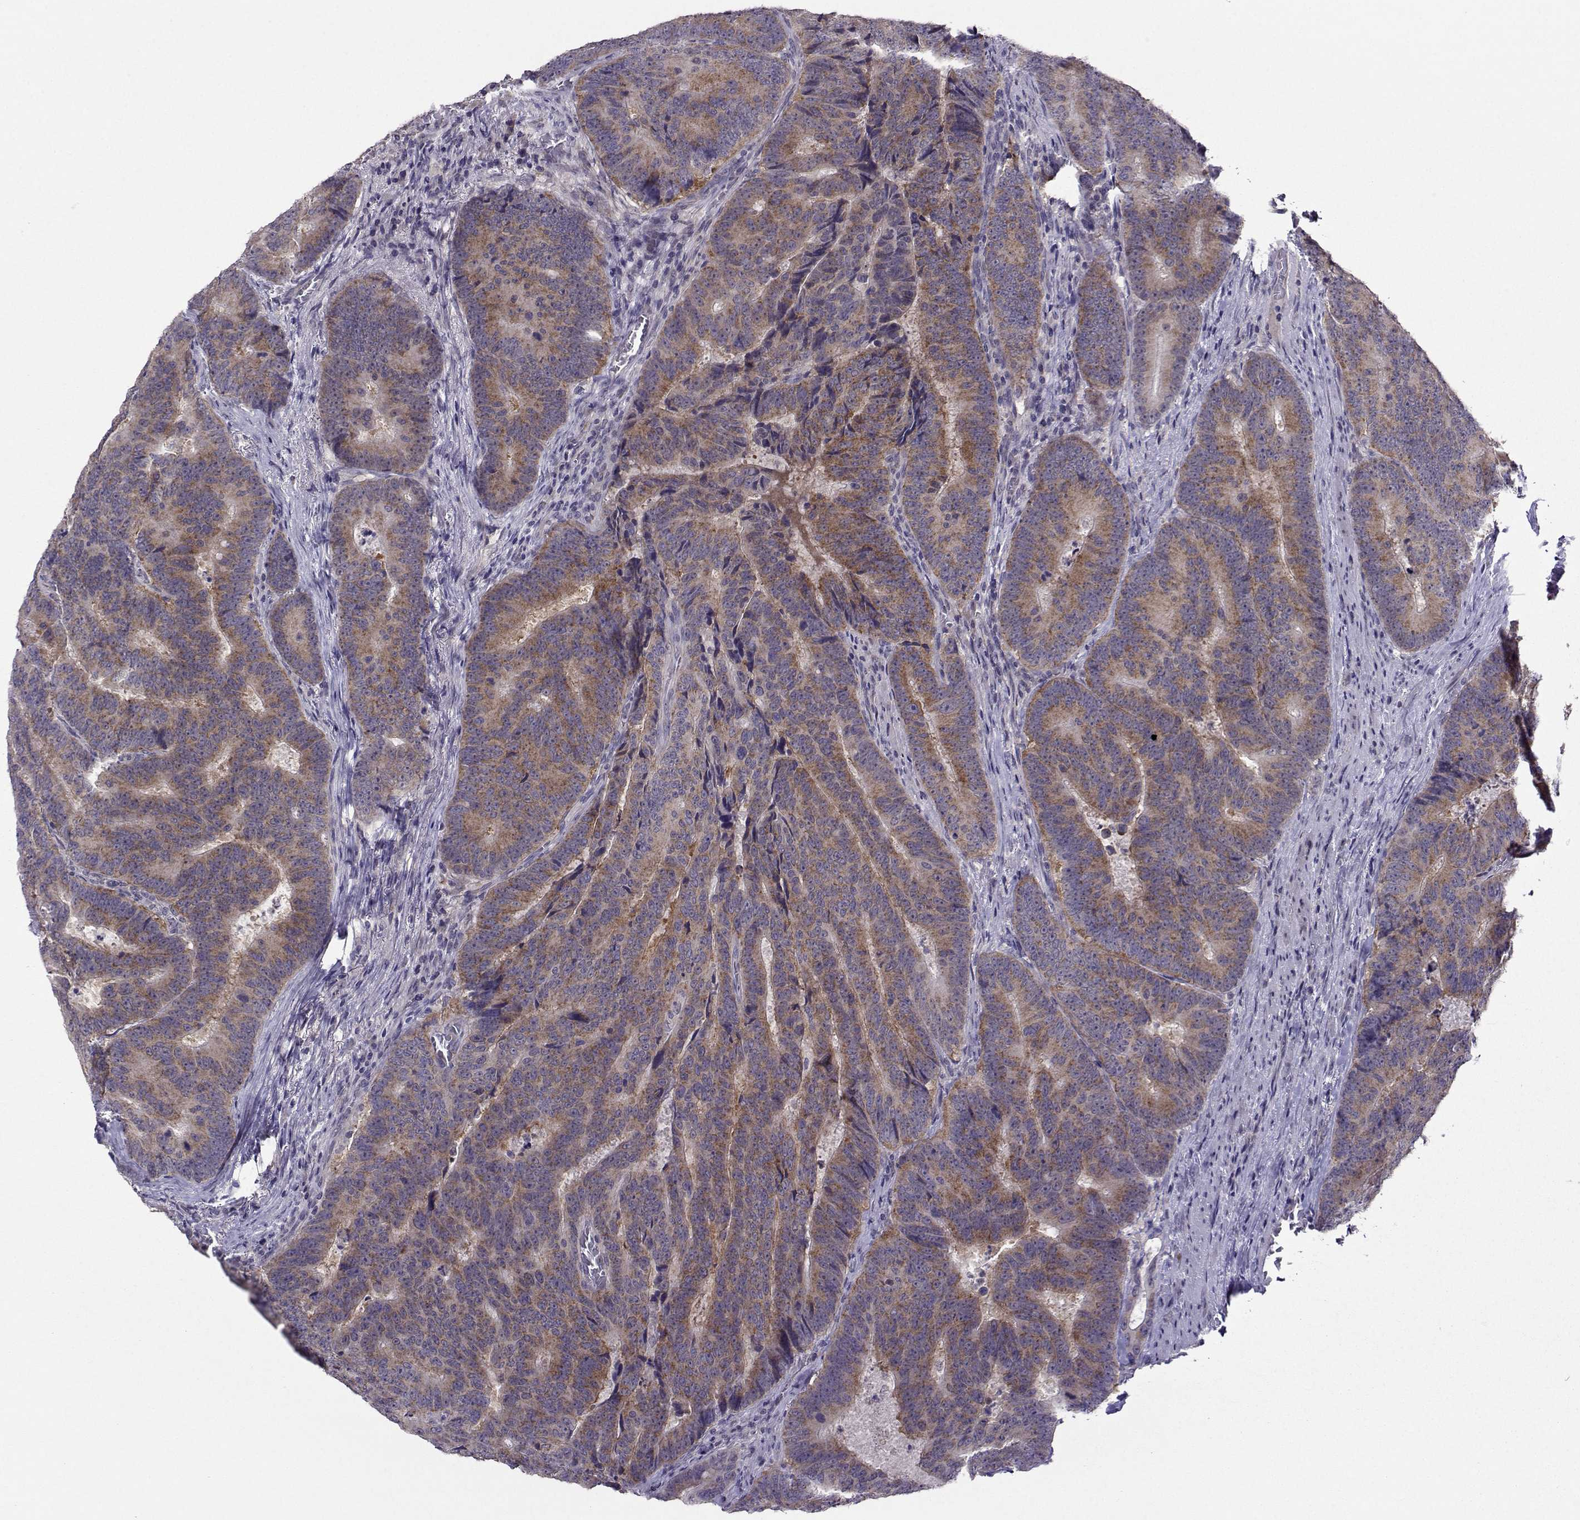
{"staining": {"intensity": "moderate", "quantity": ">75%", "location": "cytoplasmic/membranous"}, "tissue": "colorectal cancer", "cell_type": "Tumor cells", "image_type": "cancer", "snomed": [{"axis": "morphology", "description": "Adenocarcinoma, NOS"}, {"axis": "topography", "description": "Colon"}], "caption": "IHC image of neoplastic tissue: human adenocarcinoma (colorectal) stained using immunohistochemistry displays medium levels of moderate protein expression localized specifically in the cytoplasmic/membranous of tumor cells, appearing as a cytoplasmic/membranous brown color.", "gene": "DDX20", "patient": {"sex": "female", "age": 82}}